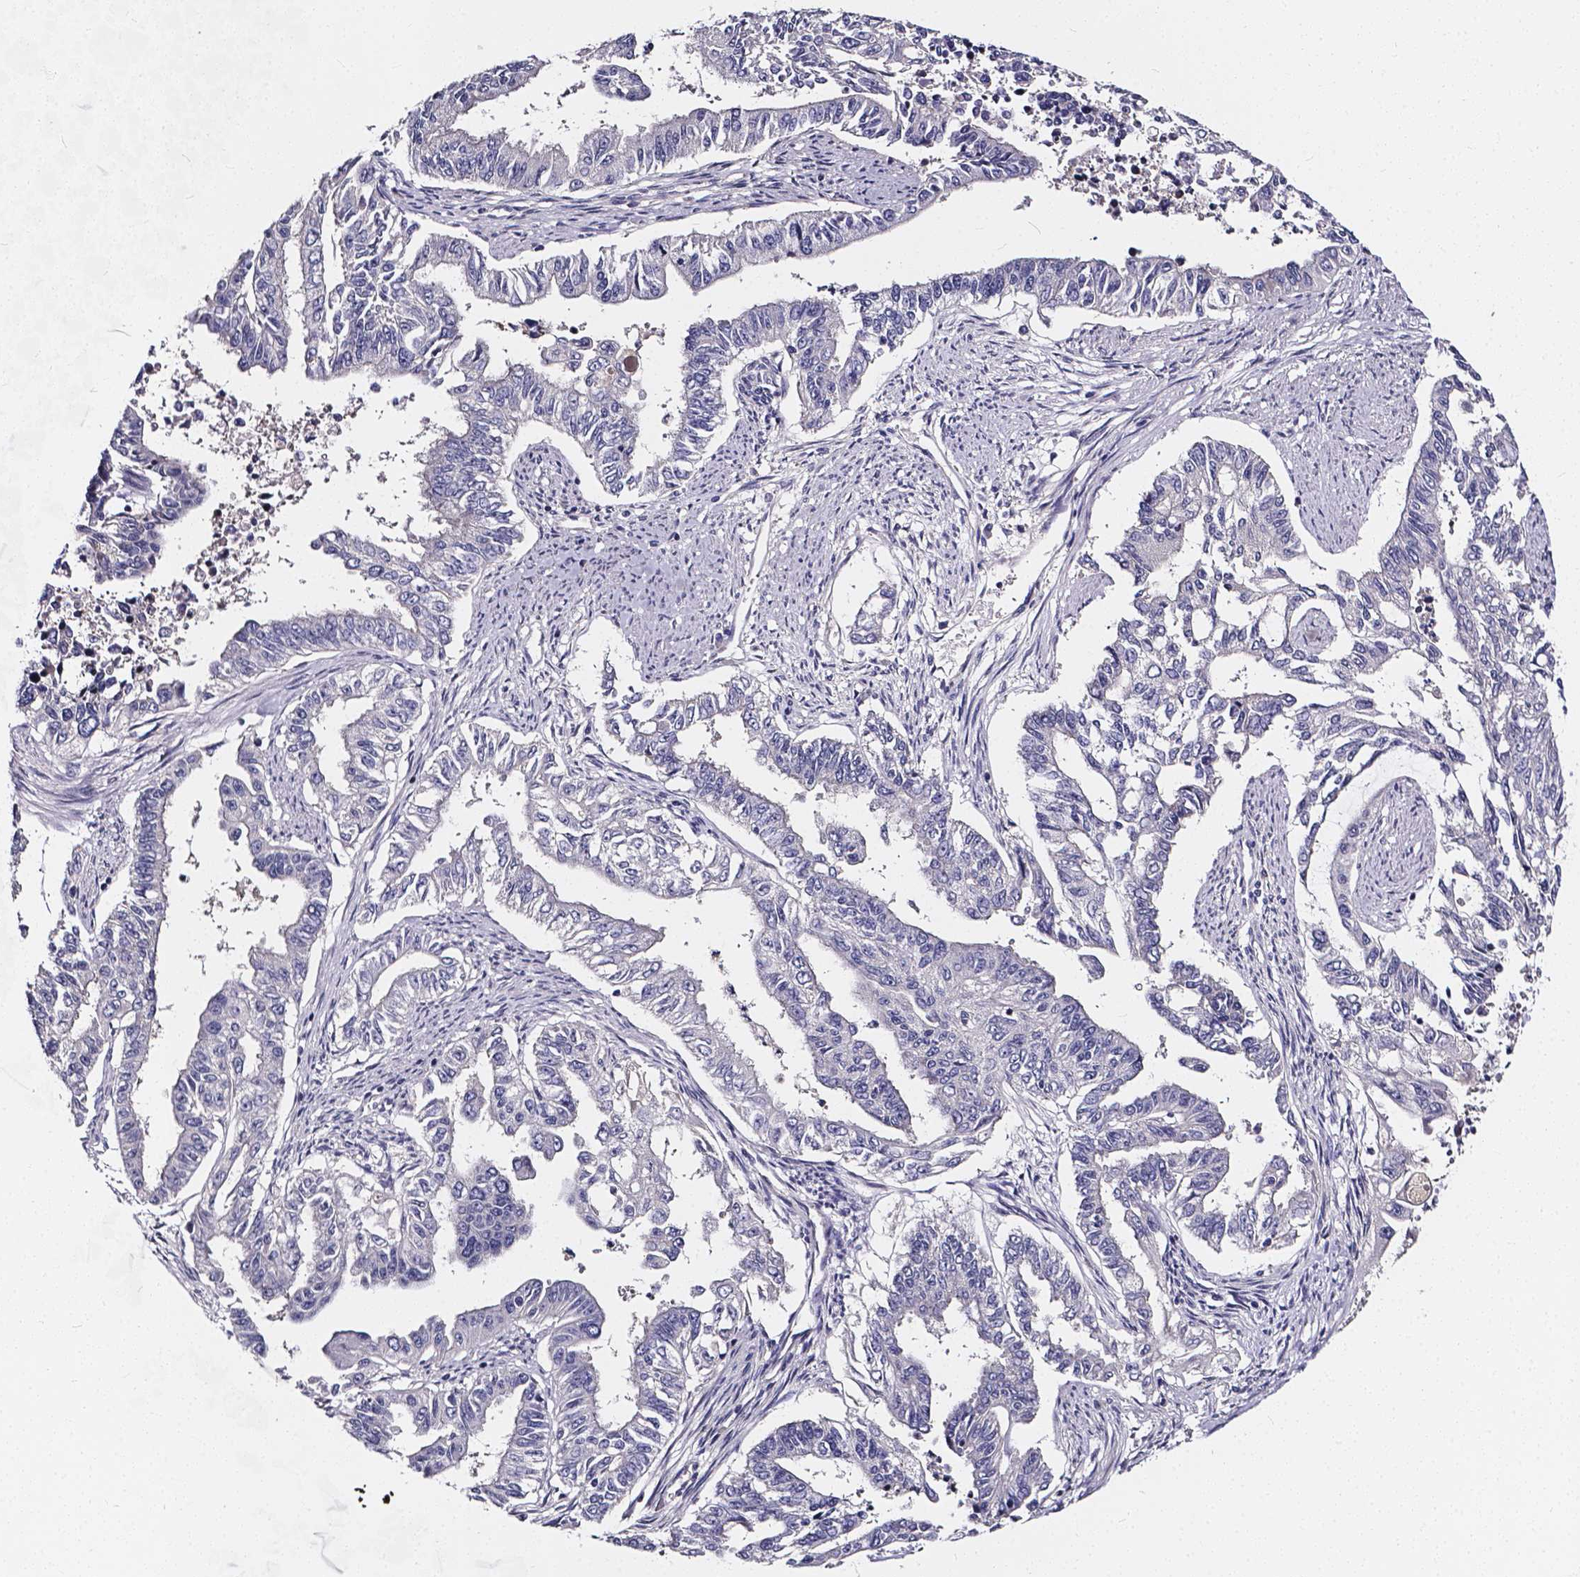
{"staining": {"intensity": "negative", "quantity": "none", "location": "none"}, "tissue": "endometrial cancer", "cell_type": "Tumor cells", "image_type": "cancer", "snomed": [{"axis": "morphology", "description": "Adenocarcinoma, NOS"}, {"axis": "topography", "description": "Uterus"}], "caption": "Immunohistochemistry of endometrial cancer (adenocarcinoma) reveals no positivity in tumor cells.", "gene": "CACNG8", "patient": {"sex": "female", "age": 59}}